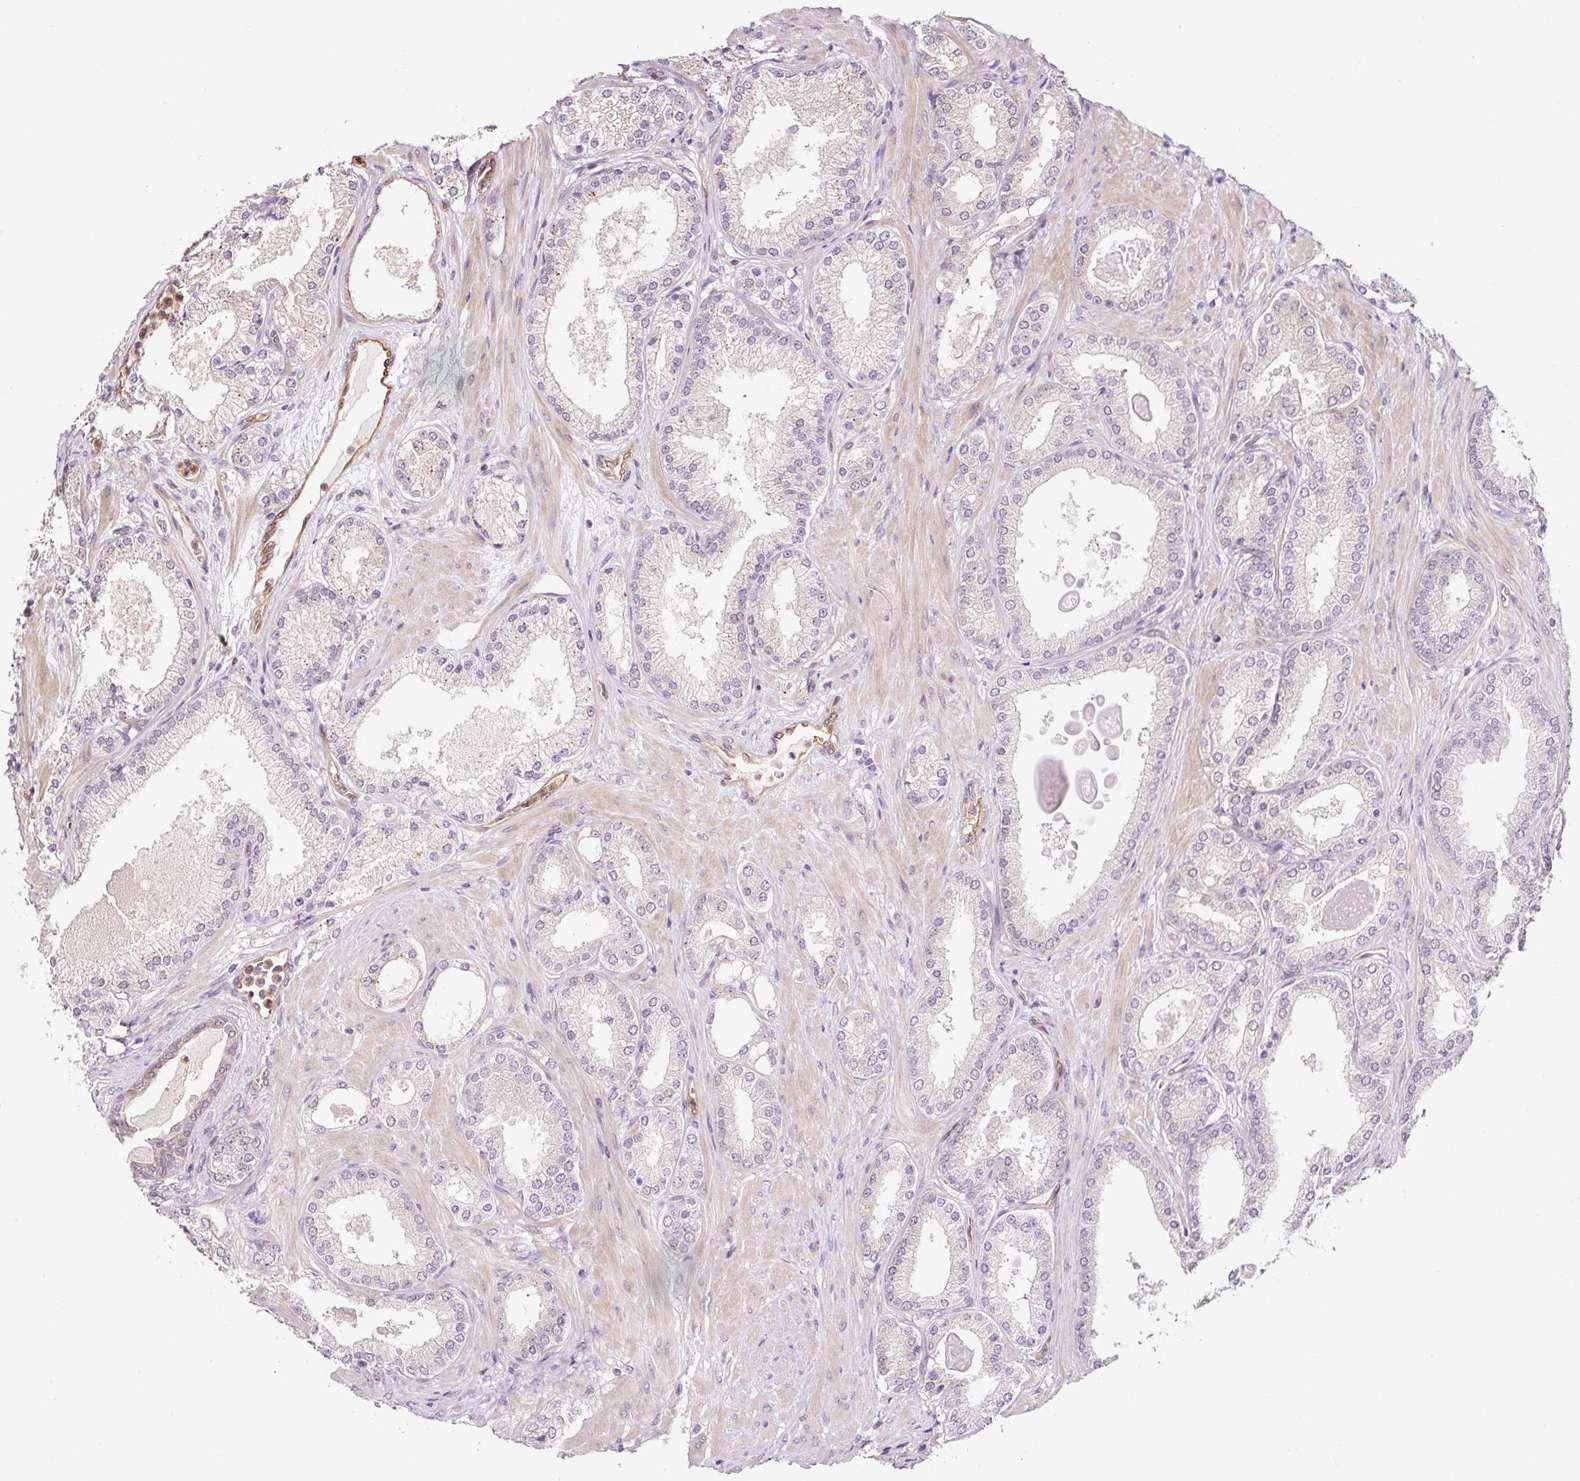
{"staining": {"intensity": "negative", "quantity": "none", "location": "none"}, "tissue": "prostate cancer", "cell_type": "Tumor cells", "image_type": "cancer", "snomed": [{"axis": "morphology", "description": "Adenocarcinoma, Low grade"}, {"axis": "topography", "description": "Prostate"}], "caption": "There is no significant staining in tumor cells of prostate cancer (low-grade adenocarcinoma).", "gene": "FBXL14", "patient": {"sex": "male", "age": 59}}